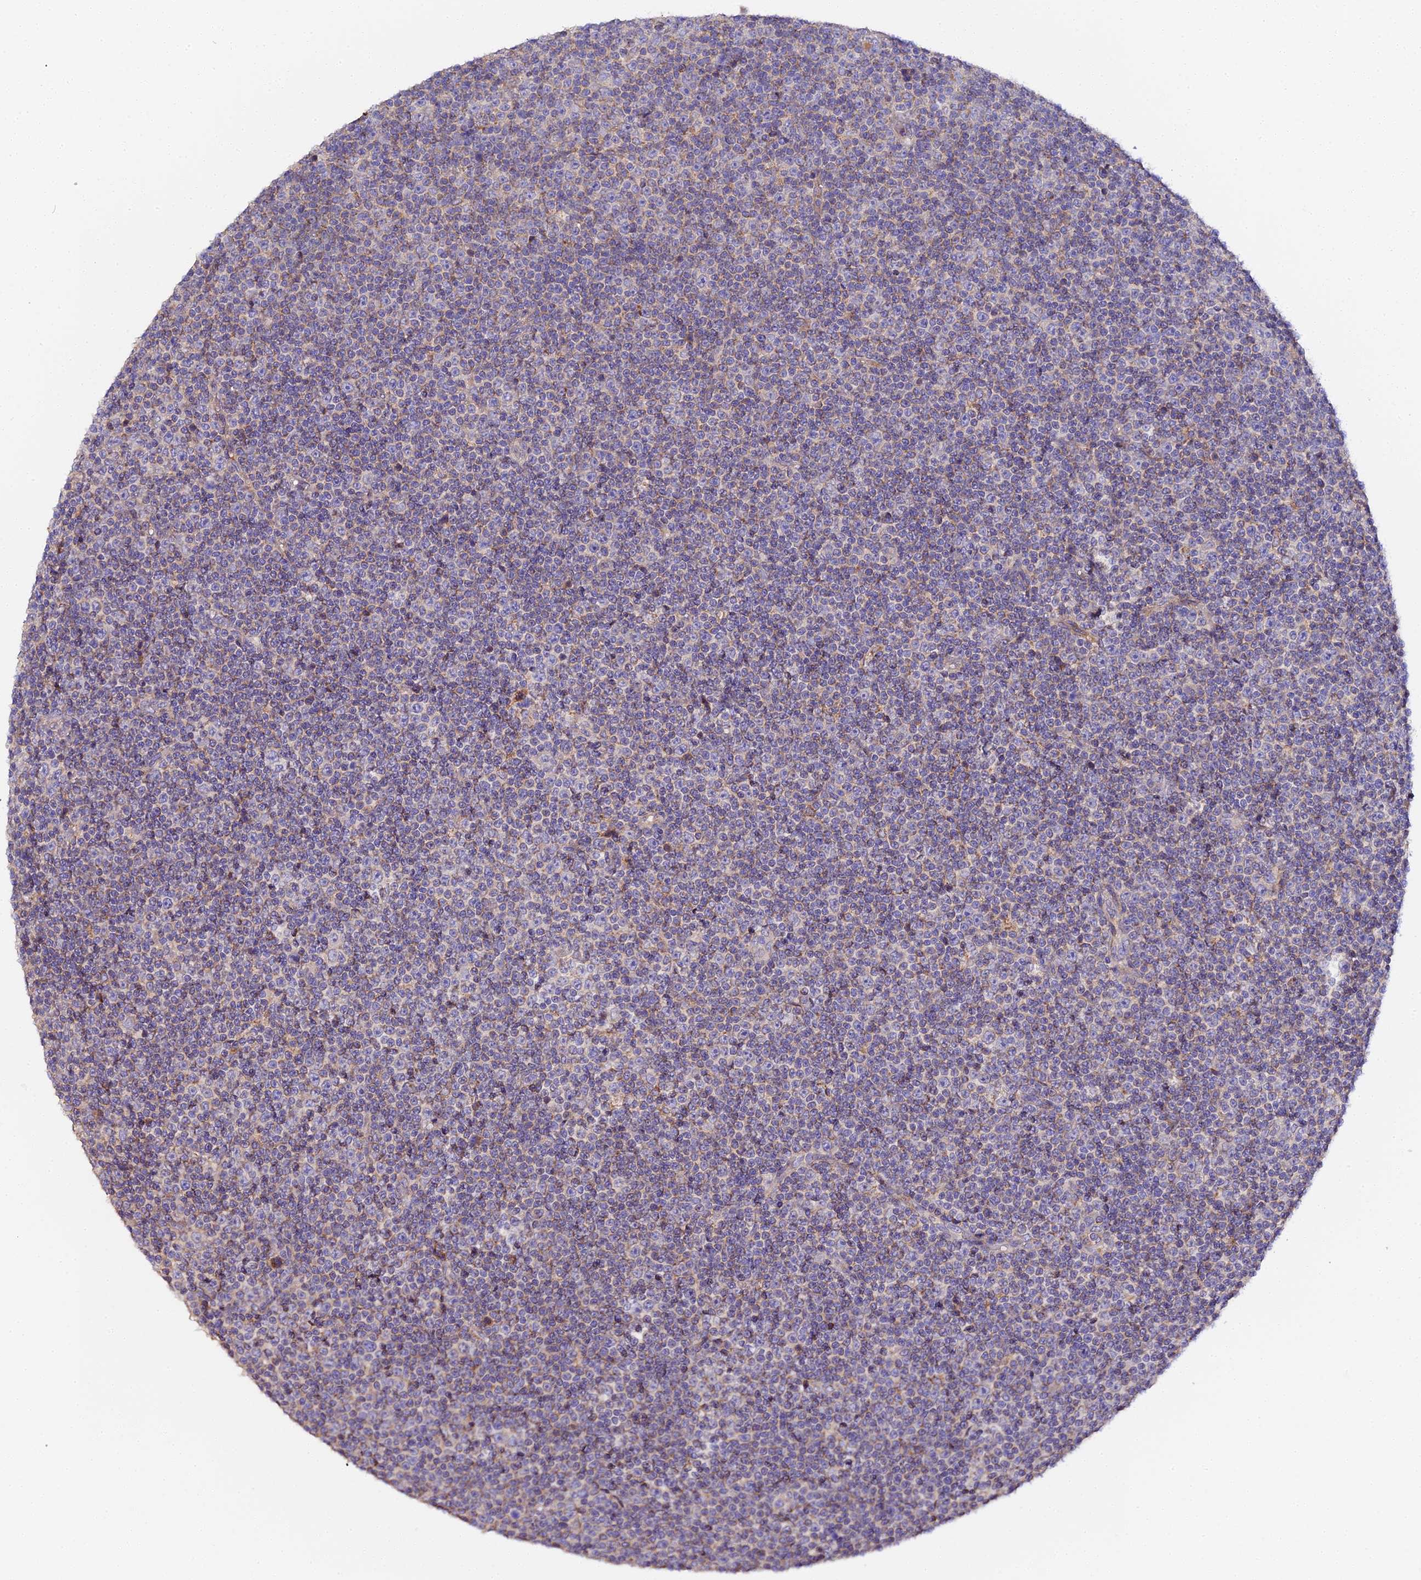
{"staining": {"intensity": "moderate", "quantity": "<25%", "location": "cytoplasmic/membranous"}, "tissue": "lymphoma", "cell_type": "Tumor cells", "image_type": "cancer", "snomed": [{"axis": "morphology", "description": "Malignant lymphoma, non-Hodgkin's type, Low grade"}, {"axis": "topography", "description": "Lymph node"}], "caption": "Immunohistochemical staining of human lymphoma shows moderate cytoplasmic/membranous protein expression in approximately <25% of tumor cells.", "gene": "SCX", "patient": {"sex": "female", "age": 67}}